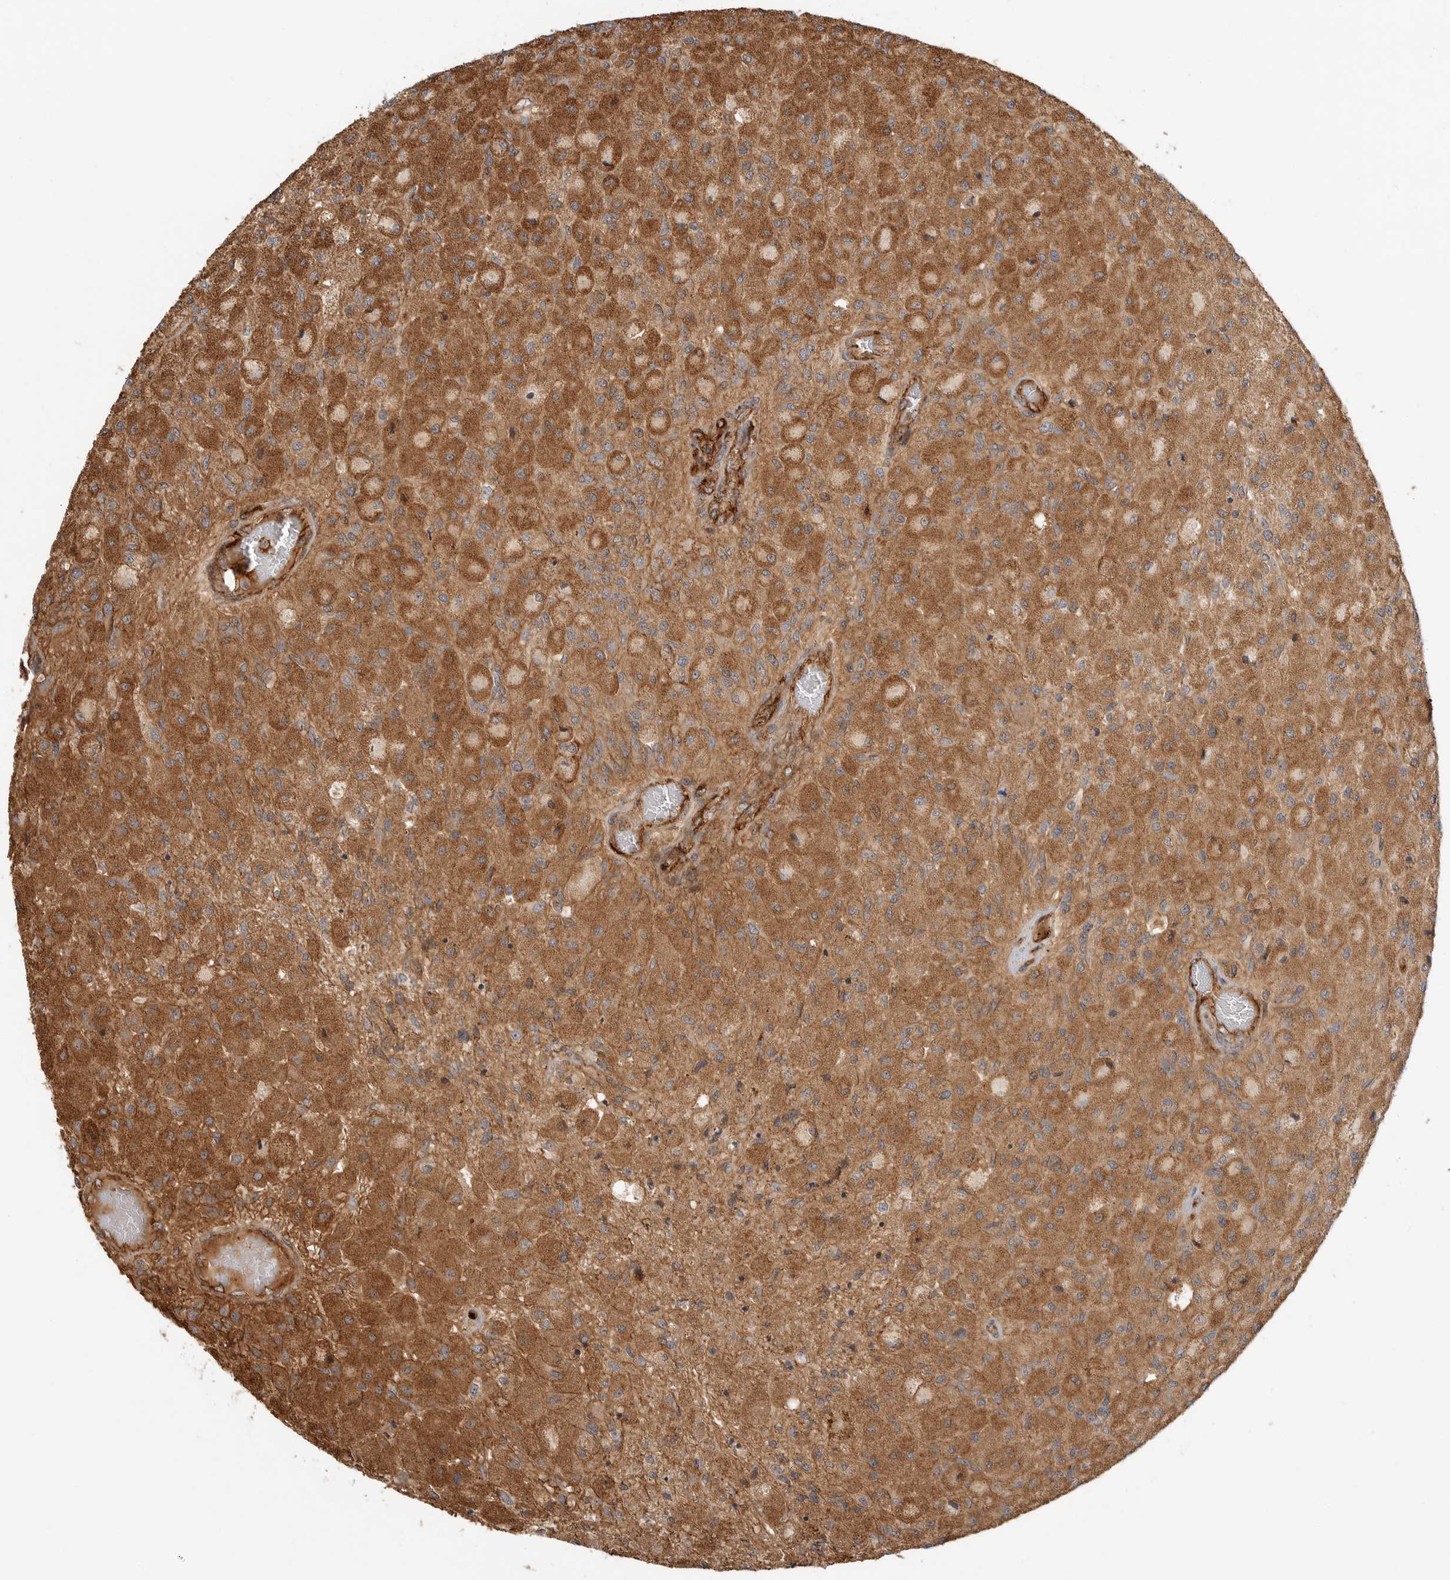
{"staining": {"intensity": "moderate", "quantity": ">75%", "location": "cytoplasmic/membranous"}, "tissue": "glioma", "cell_type": "Tumor cells", "image_type": "cancer", "snomed": [{"axis": "morphology", "description": "Normal tissue, NOS"}, {"axis": "morphology", "description": "Glioma, malignant, High grade"}, {"axis": "topography", "description": "Cerebral cortex"}], "caption": "Protein expression analysis of malignant high-grade glioma reveals moderate cytoplasmic/membranous expression in about >75% of tumor cells.", "gene": "GPATCH2", "patient": {"sex": "male", "age": 77}}